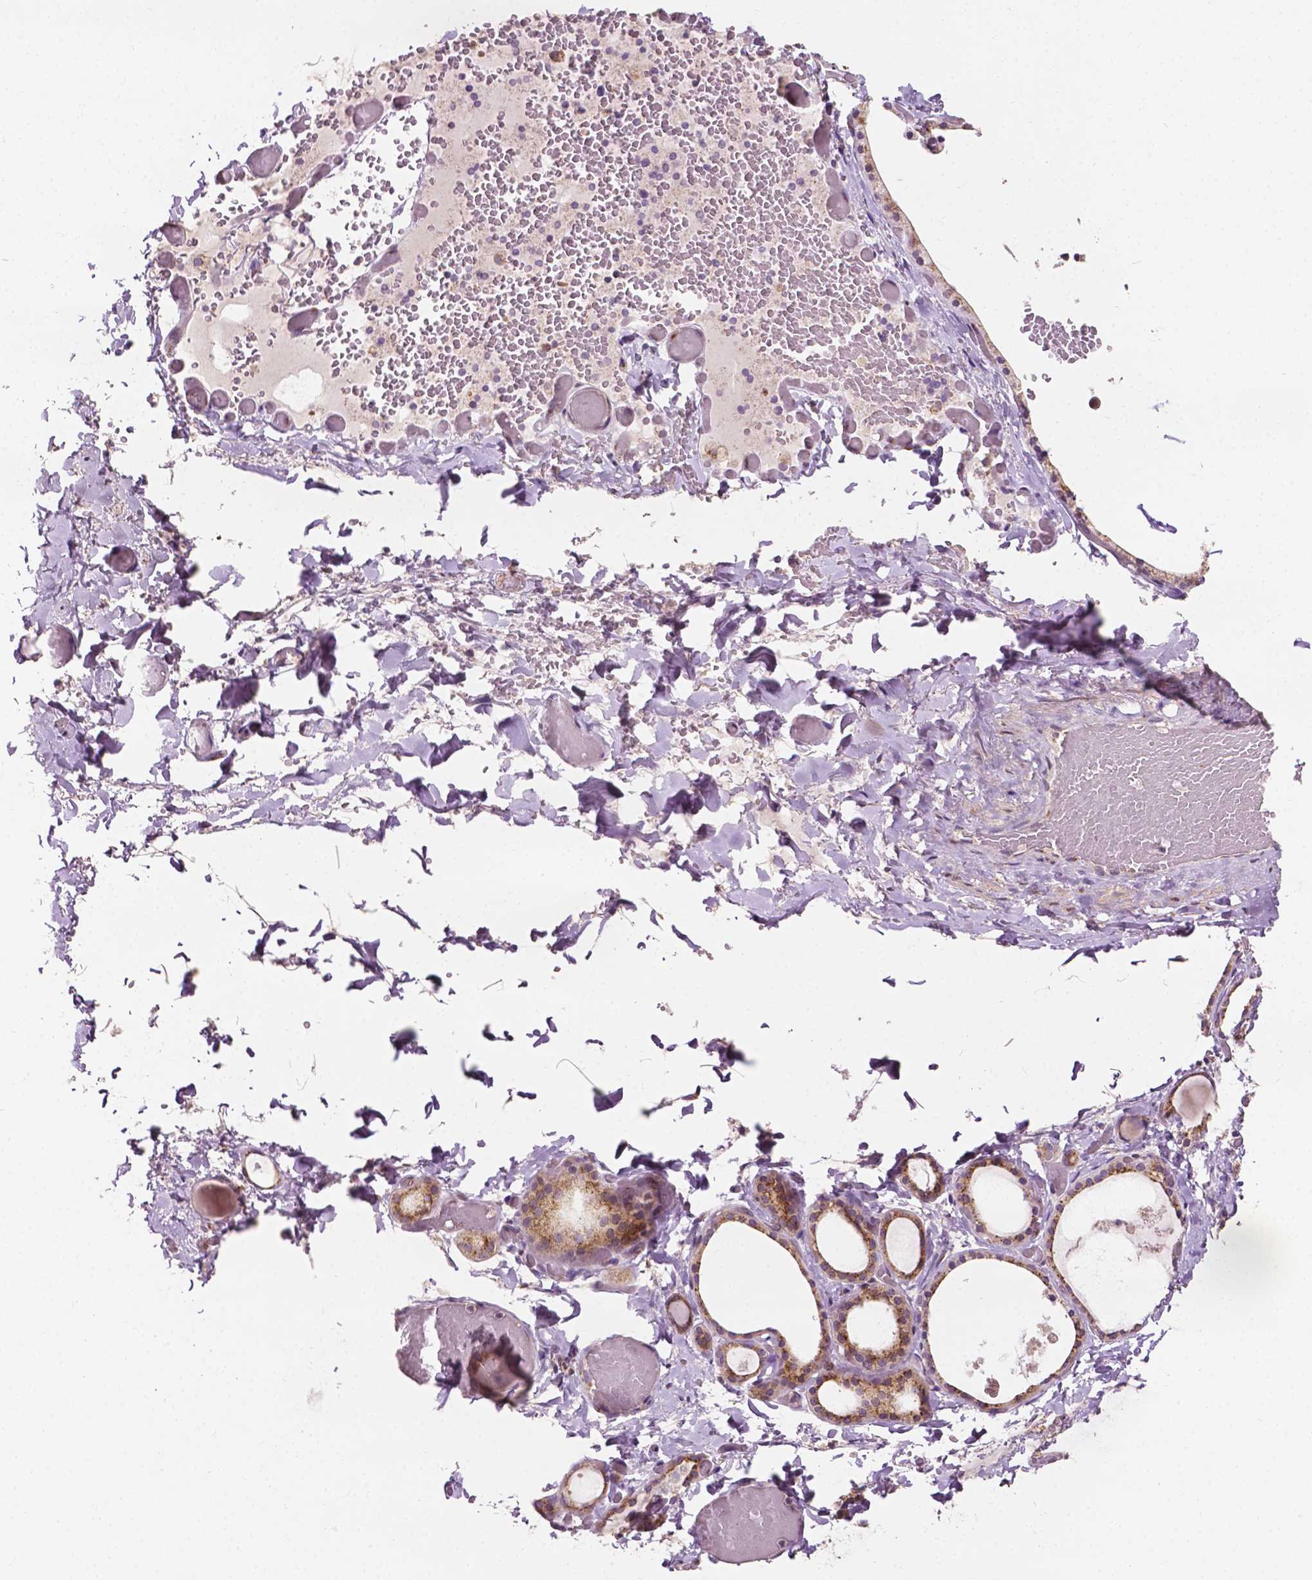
{"staining": {"intensity": "moderate", "quantity": ">75%", "location": "cytoplasmic/membranous"}, "tissue": "thyroid gland", "cell_type": "Glandular cells", "image_type": "normal", "snomed": [{"axis": "morphology", "description": "Normal tissue, NOS"}, {"axis": "topography", "description": "Thyroid gland"}], "caption": "Protein expression analysis of normal thyroid gland demonstrates moderate cytoplasmic/membranous staining in approximately >75% of glandular cells.", "gene": "EBAG9", "patient": {"sex": "female", "age": 56}}